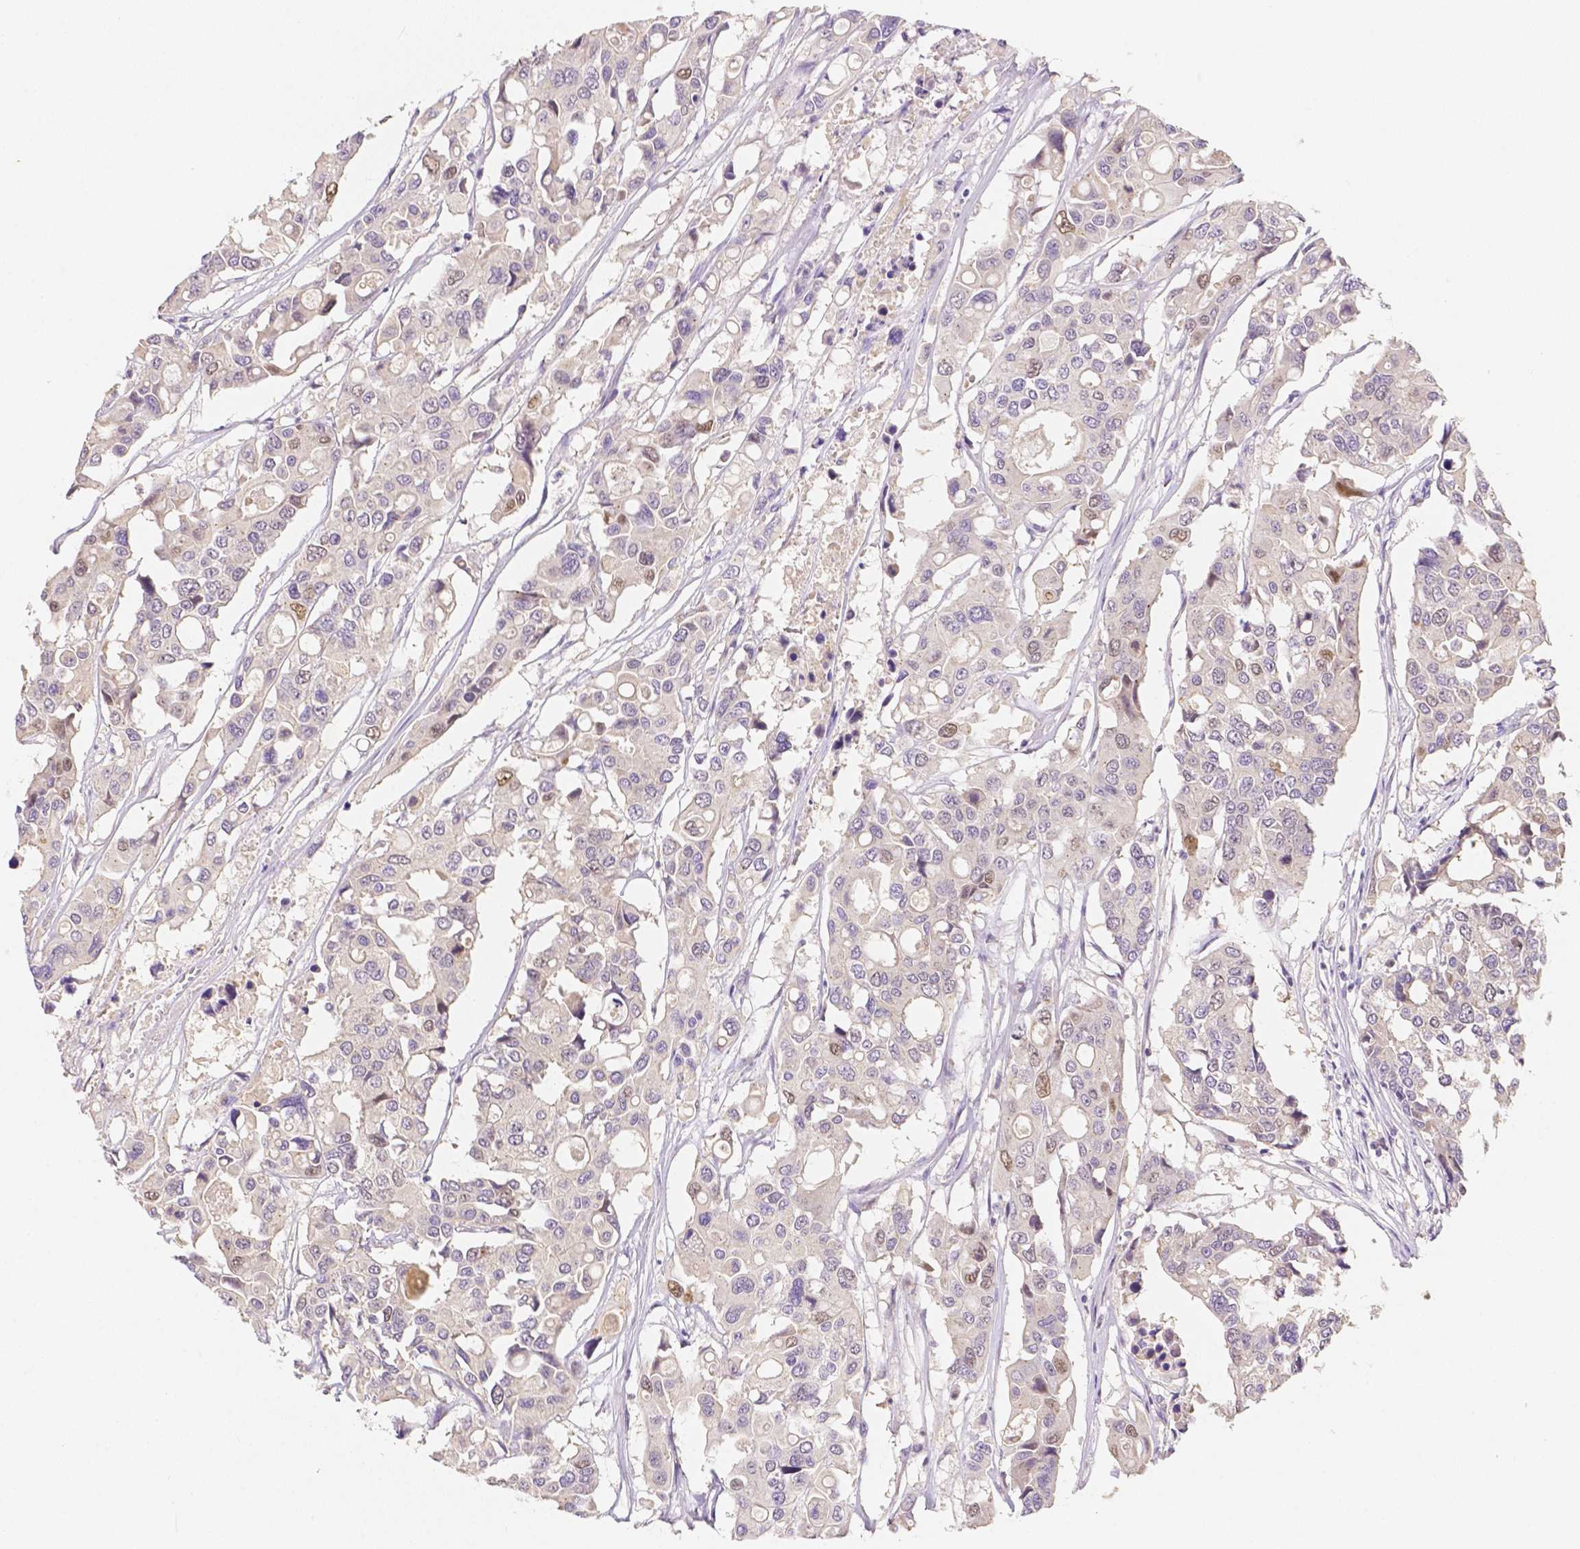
{"staining": {"intensity": "weak", "quantity": "<25%", "location": "nuclear"}, "tissue": "colorectal cancer", "cell_type": "Tumor cells", "image_type": "cancer", "snomed": [{"axis": "morphology", "description": "Adenocarcinoma, NOS"}, {"axis": "topography", "description": "Colon"}], "caption": "Tumor cells are negative for protein expression in human colorectal cancer.", "gene": "C10orf67", "patient": {"sex": "male", "age": 77}}